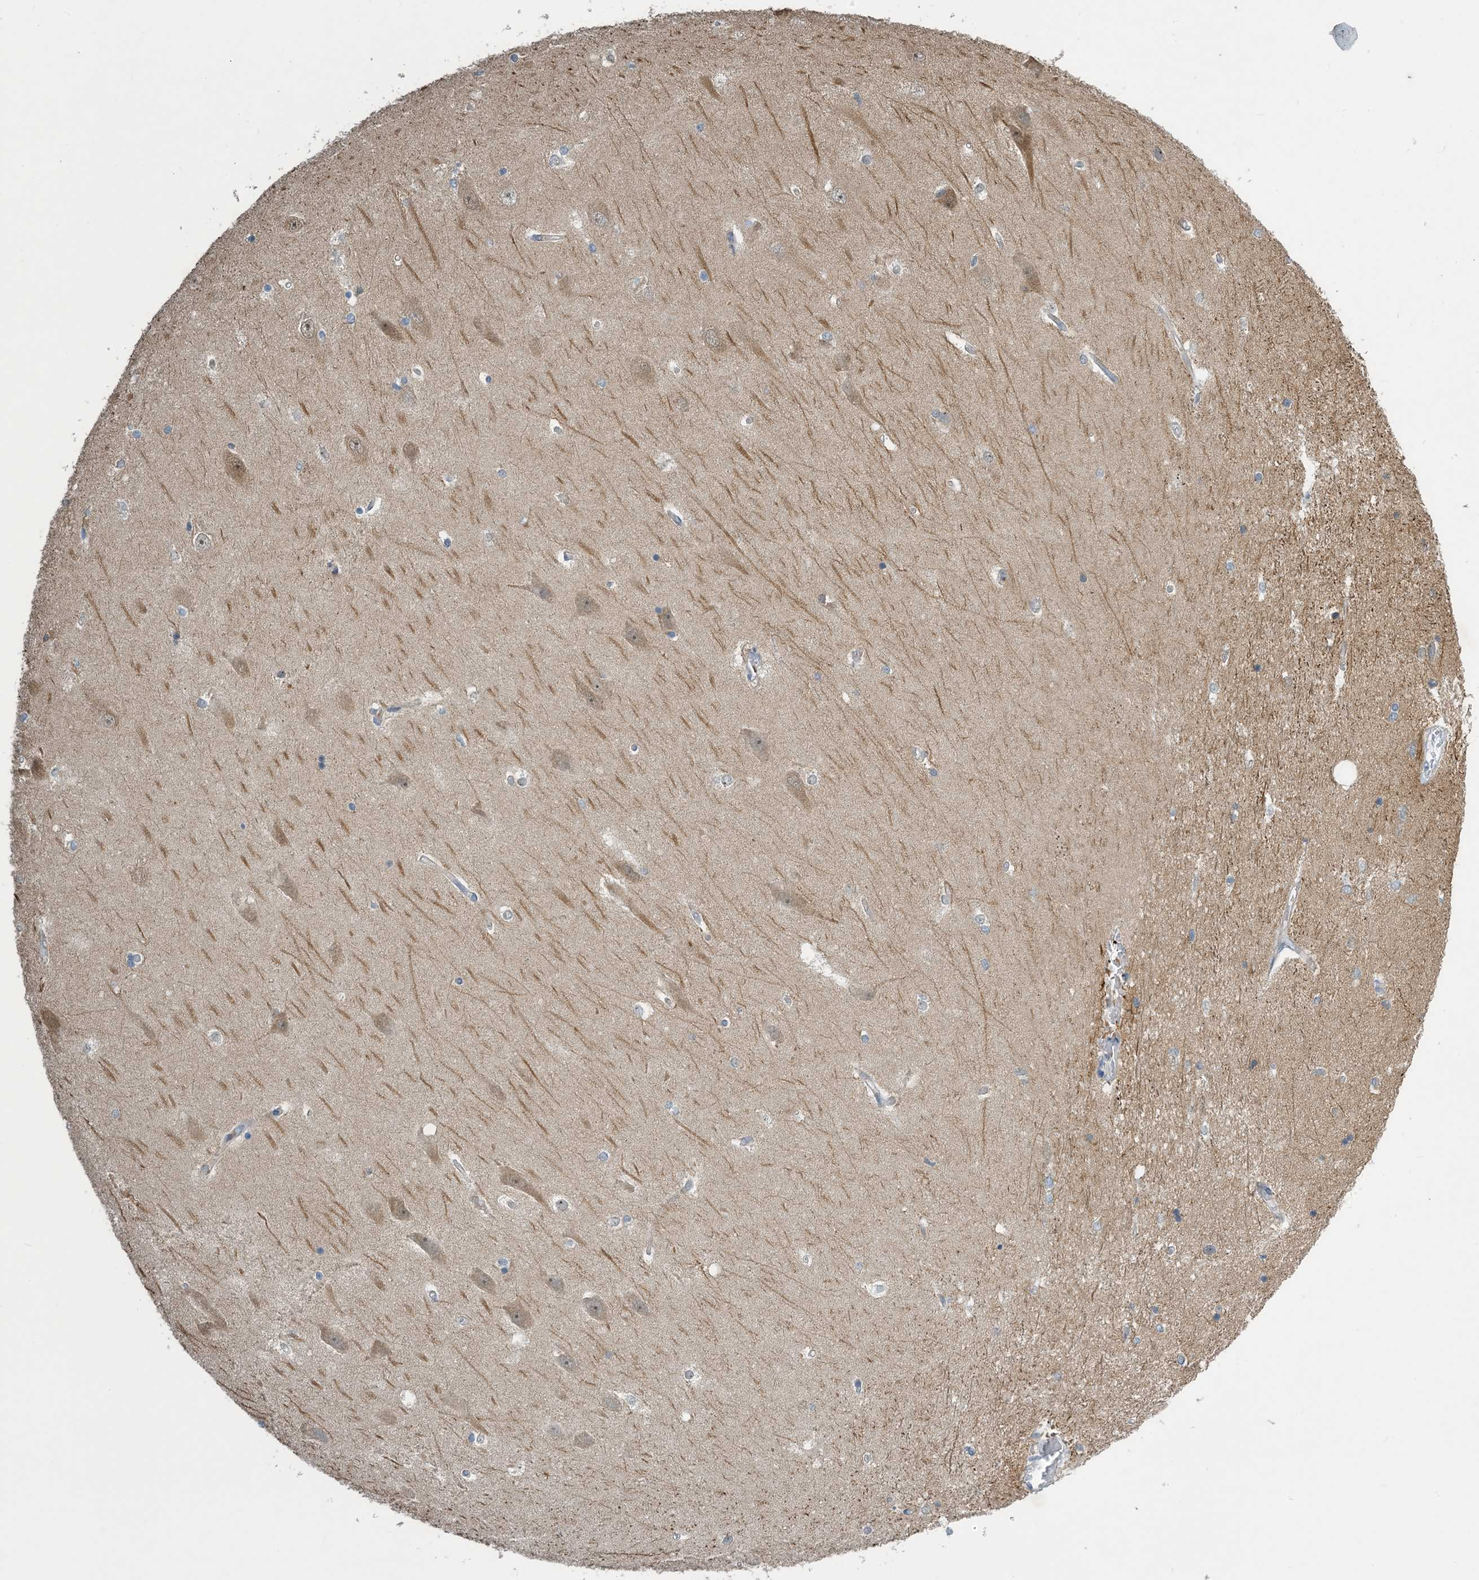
{"staining": {"intensity": "negative", "quantity": "none", "location": "none"}, "tissue": "hippocampus", "cell_type": "Glial cells", "image_type": "normal", "snomed": [{"axis": "morphology", "description": "Normal tissue, NOS"}, {"axis": "topography", "description": "Hippocampus"}], "caption": "Glial cells are negative for brown protein staining in normal hippocampus. Brightfield microscopy of immunohistochemistry (IHC) stained with DAB (brown) and hematoxylin (blue), captured at high magnification.", "gene": "ZBTB3", "patient": {"sex": "male", "age": 45}}